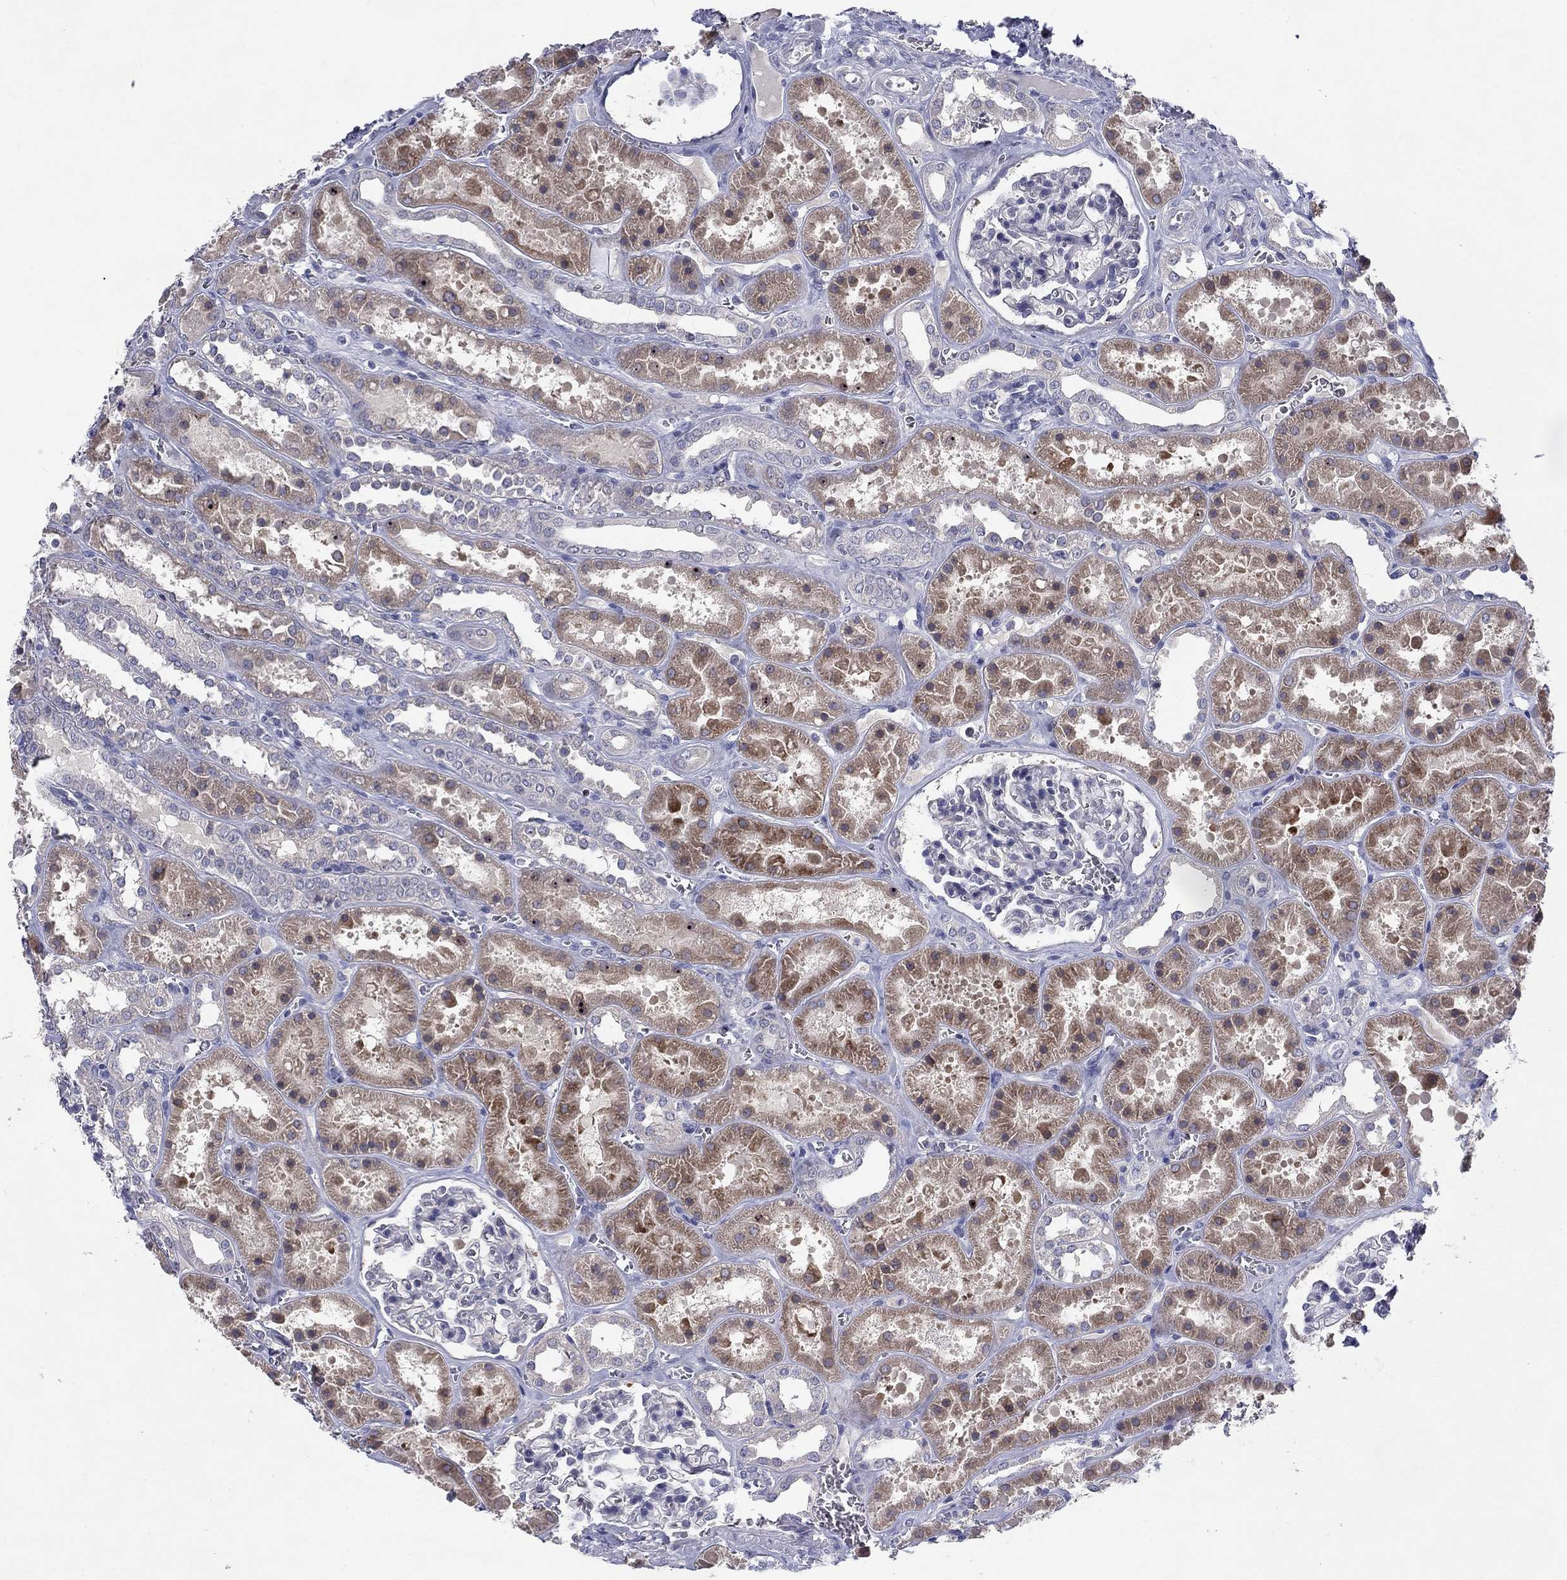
{"staining": {"intensity": "negative", "quantity": "none", "location": "none"}, "tissue": "kidney", "cell_type": "Cells in glomeruli", "image_type": "normal", "snomed": [{"axis": "morphology", "description": "Normal tissue, NOS"}, {"axis": "topography", "description": "Kidney"}], "caption": "This is an immunohistochemistry (IHC) photomicrograph of normal human kidney. There is no expression in cells in glomeruli.", "gene": "CACNA1A", "patient": {"sex": "female", "age": 41}}